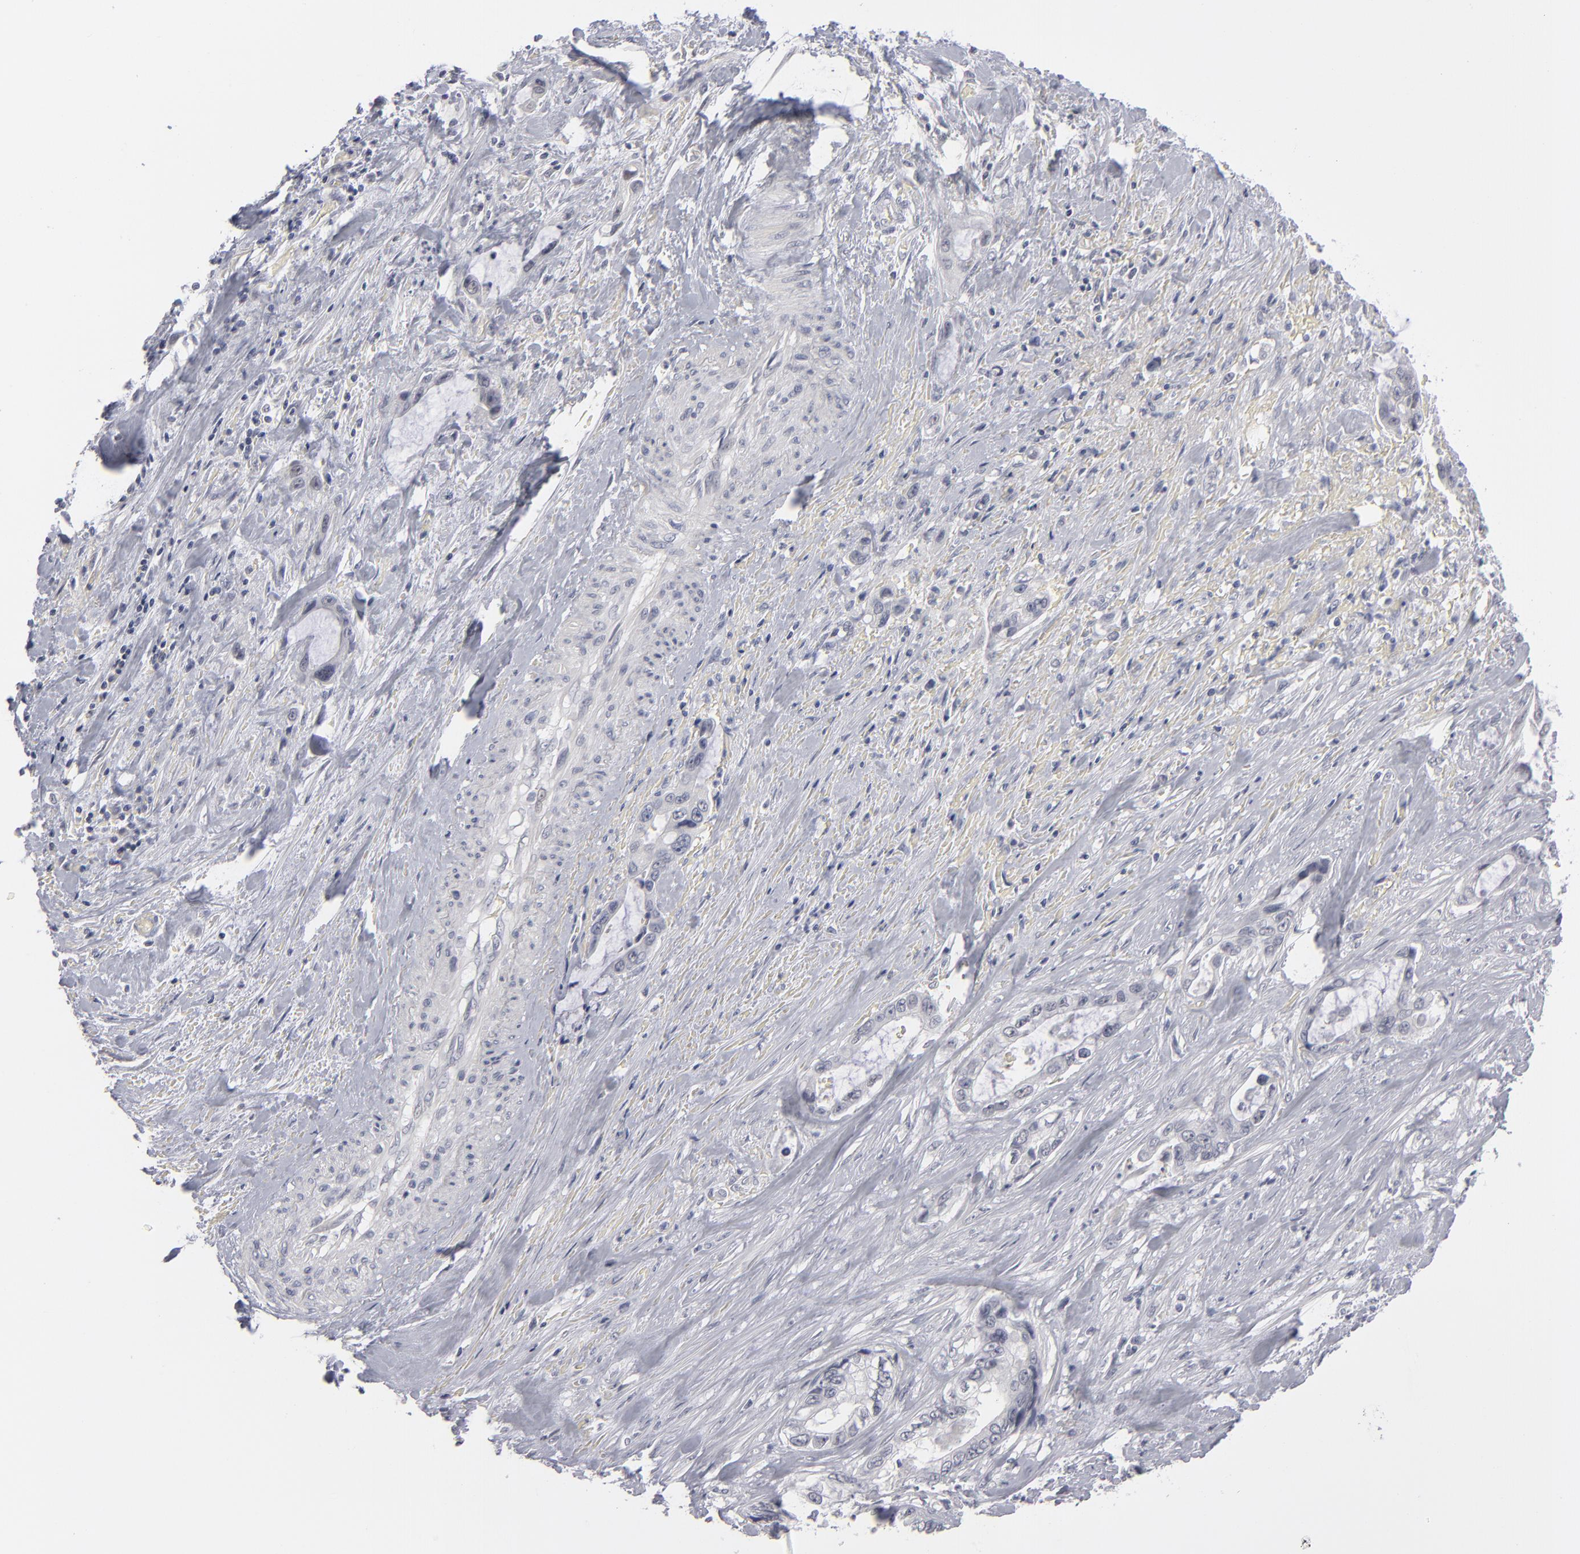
{"staining": {"intensity": "negative", "quantity": "none", "location": "none"}, "tissue": "pancreatic cancer", "cell_type": "Tumor cells", "image_type": "cancer", "snomed": [{"axis": "morphology", "description": "Adenocarcinoma, NOS"}, {"axis": "topography", "description": "Pancreas"}, {"axis": "topography", "description": "Stomach, upper"}], "caption": "This is an immunohistochemistry histopathology image of pancreatic adenocarcinoma. There is no positivity in tumor cells.", "gene": "KIAA1210", "patient": {"sex": "male", "age": 77}}